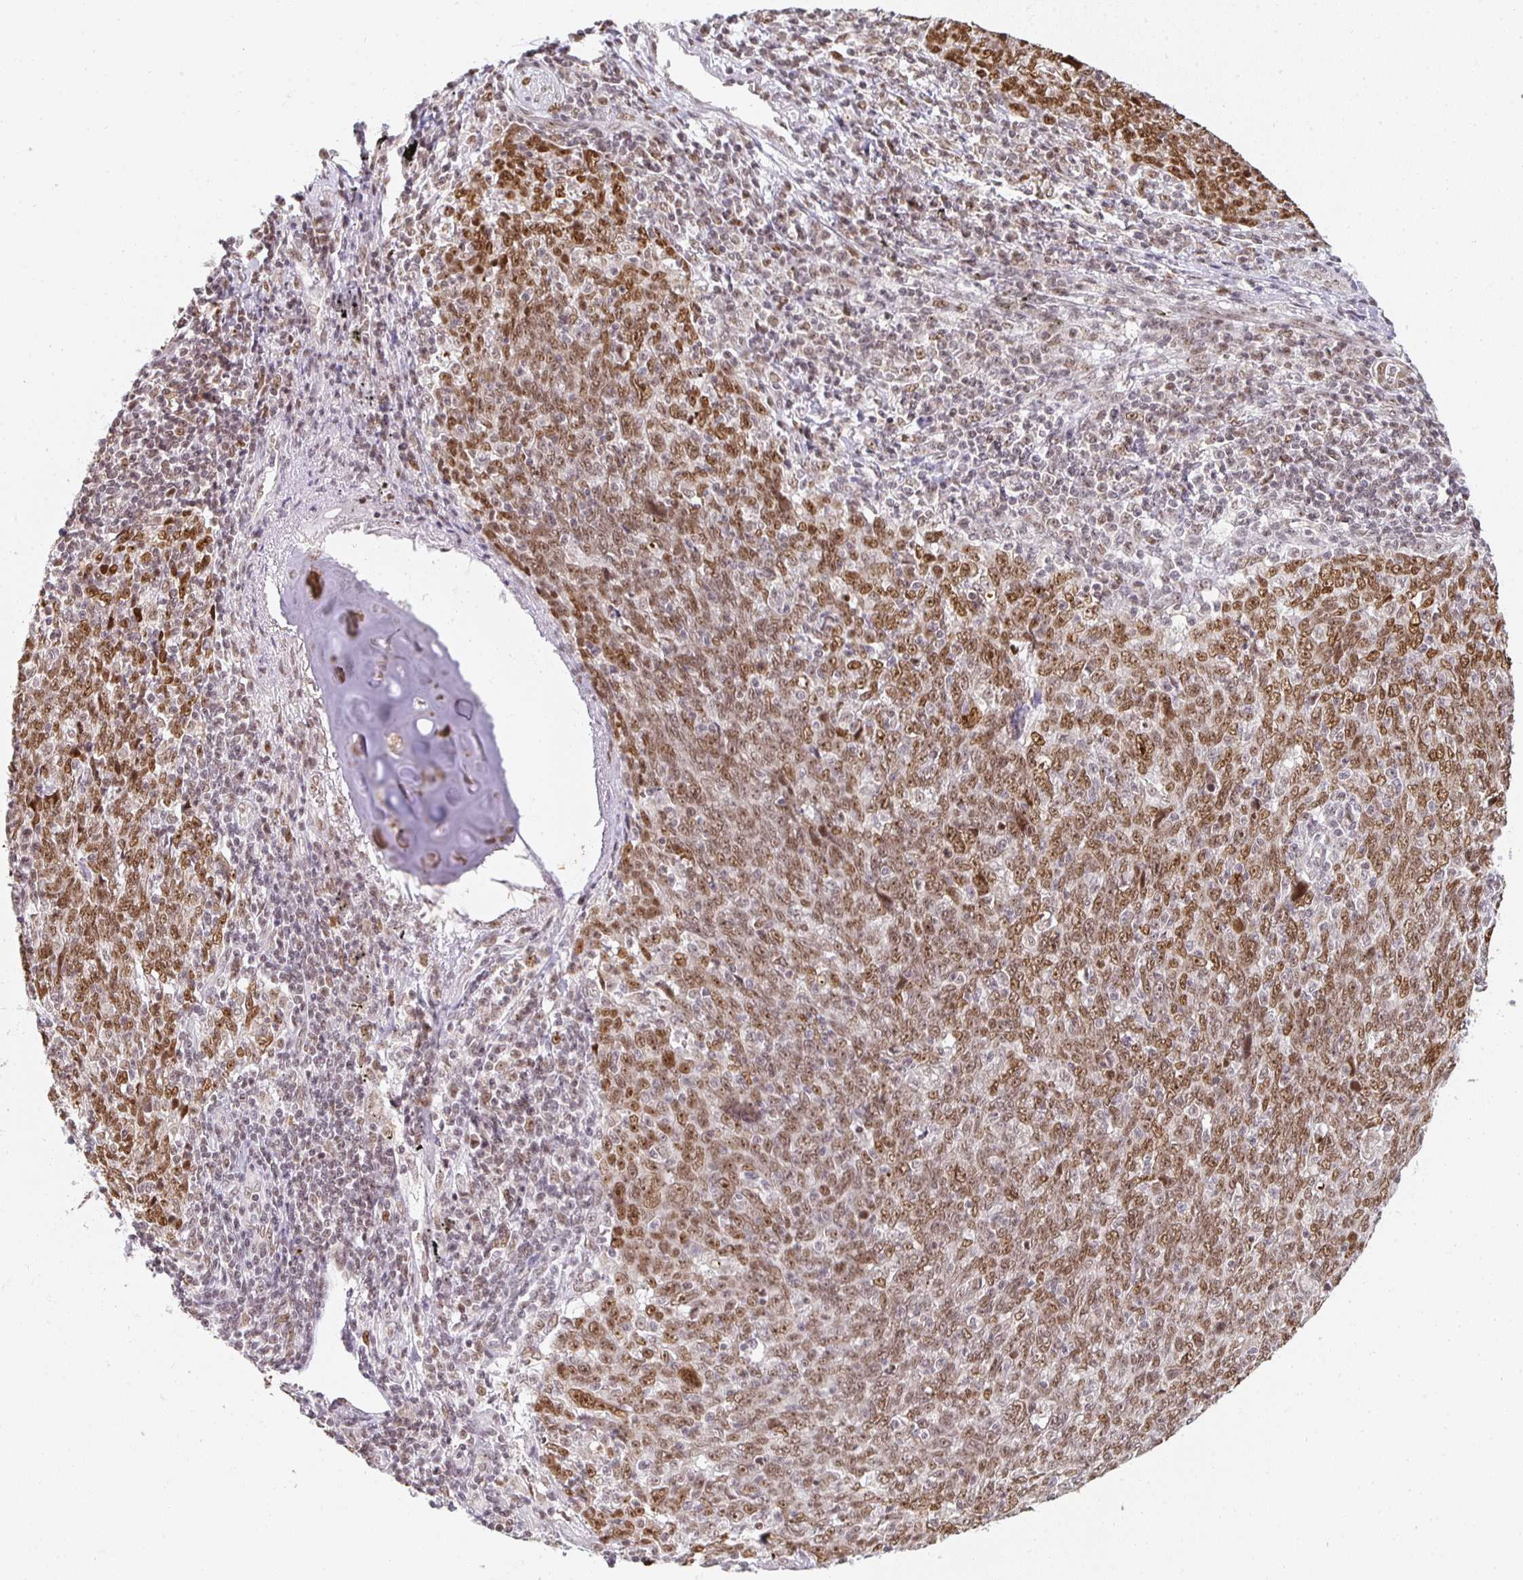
{"staining": {"intensity": "moderate", "quantity": ">75%", "location": "nuclear"}, "tissue": "lung cancer", "cell_type": "Tumor cells", "image_type": "cancer", "snomed": [{"axis": "morphology", "description": "Squamous cell carcinoma, NOS"}, {"axis": "topography", "description": "Lung"}], "caption": "A high-resolution image shows immunohistochemistry staining of lung squamous cell carcinoma, which exhibits moderate nuclear staining in about >75% of tumor cells. (DAB = brown stain, brightfield microscopy at high magnification).", "gene": "SMARCA2", "patient": {"sex": "female", "age": 72}}